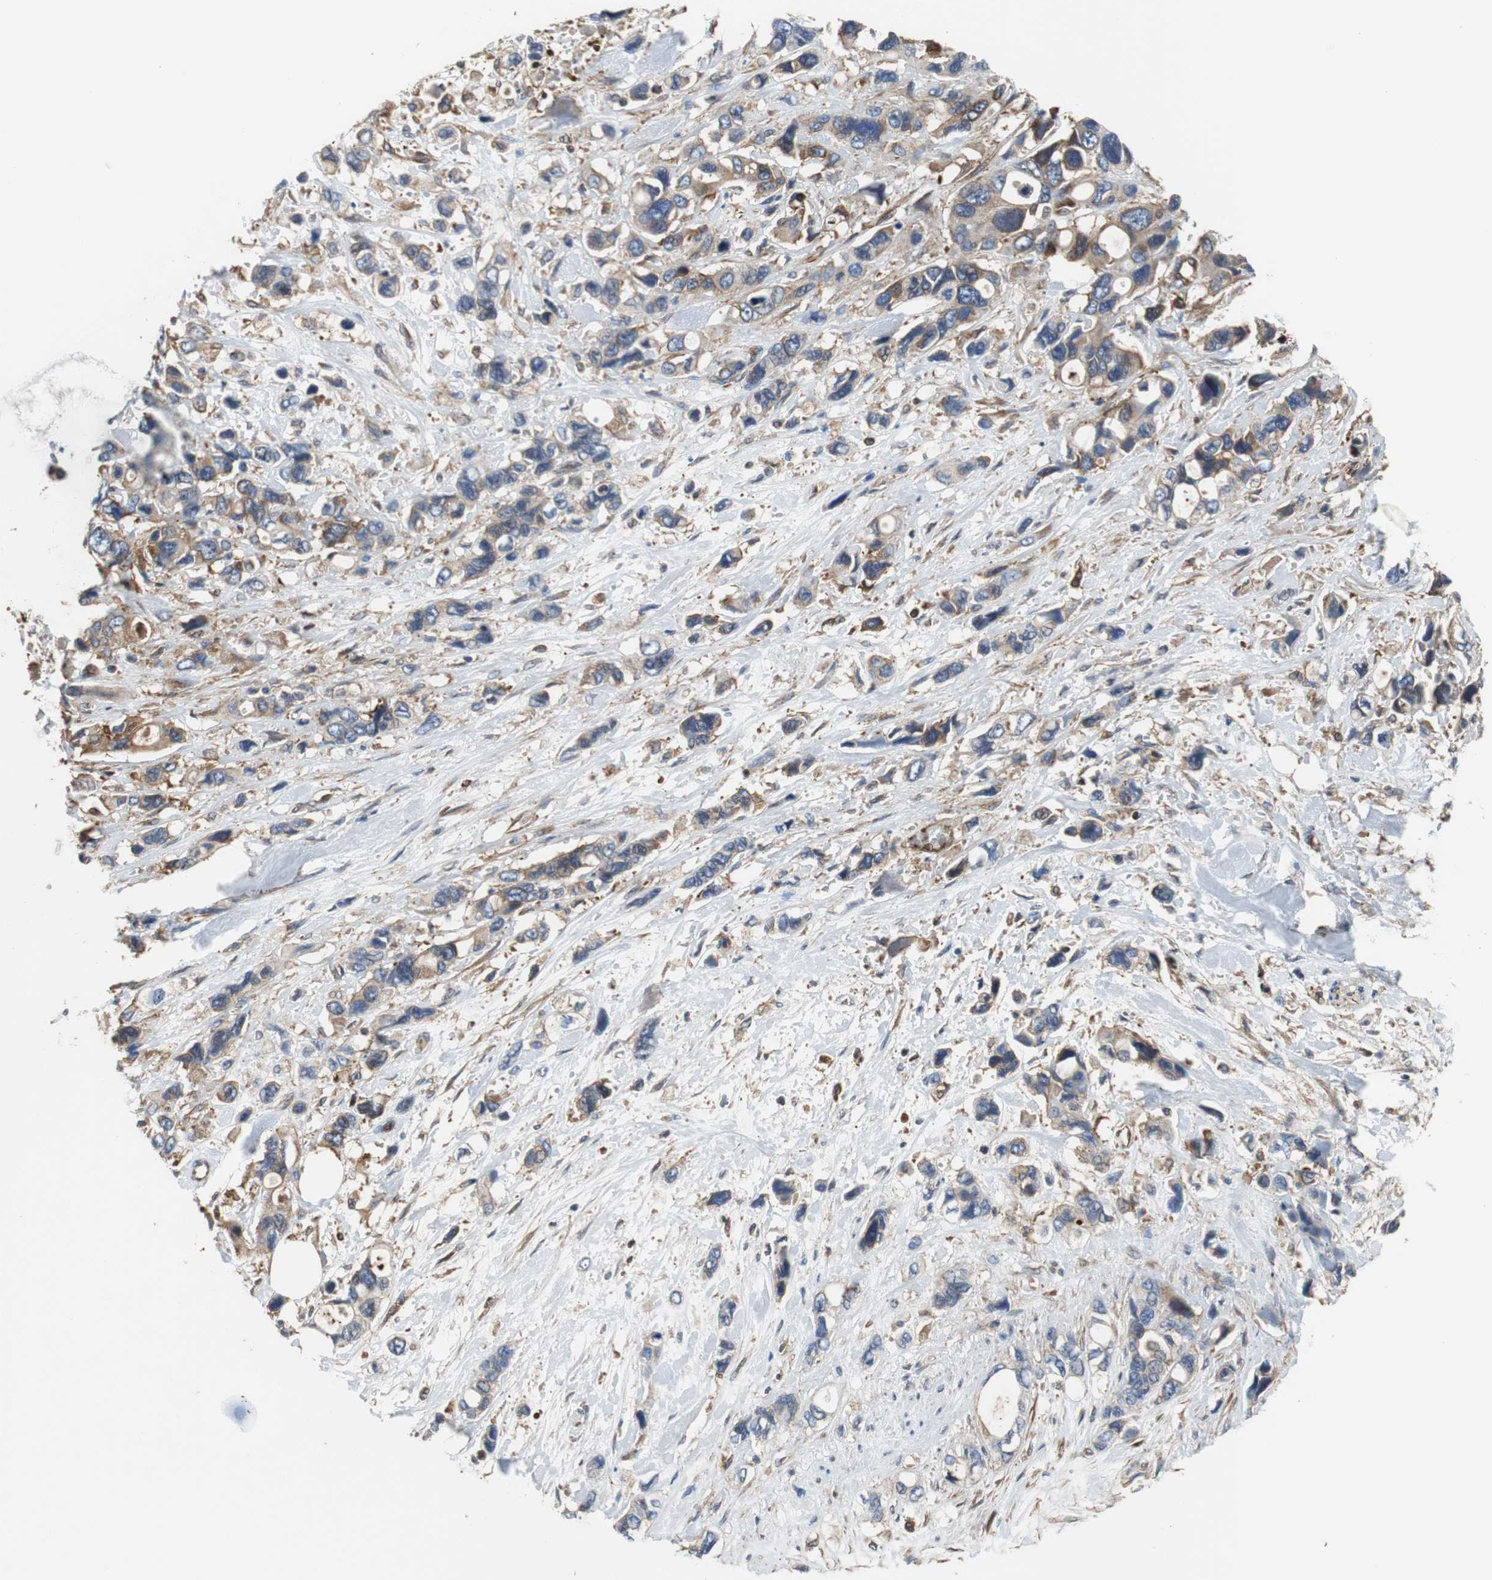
{"staining": {"intensity": "moderate", "quantity": ">75%", "location": "cytoplasmic/membranous"}, "tissue": "pancreatic cancer", "cell_type": "Tumor cells", "image_type": "cancer", "snomed": [{"axis": "morphology", "description": "Adenocarcinoma, NOS"}, {"axis": "topography", "description": "Pancreas"}], "caption": "Brown immunohistochemical staining in pancreatic cancer (adenocarcinoma) exhibits moderate cytoplasmic/membranous staining in approximately >75% of tumor cells.", "gene": "PLCG2", "patient": {"sex": "male", "age": 46}}